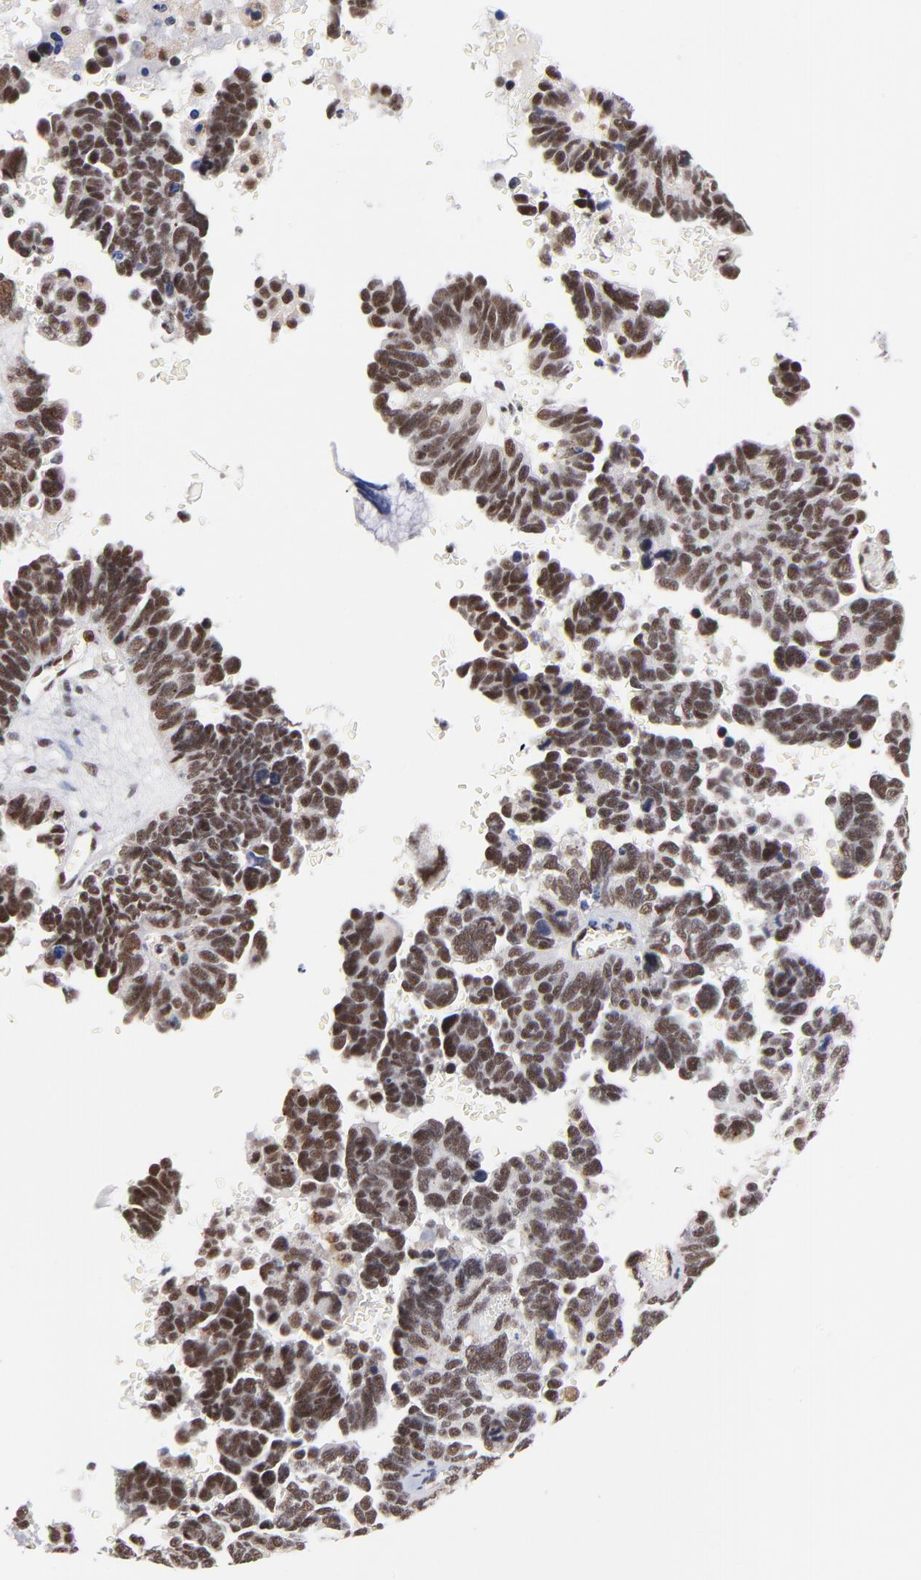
{"staining": {"intensity": "moderate", "quantity": ">75%", "location": "nuclear"}, "tissue": "ovarian cancer", "cell_type": "Tumor cells", "image_type": "cancer", "snomed": [{"axis": "morphology", "description": "Cystadenocarcinoma, serous, NOS"}, {"axis": "topography", "description": "Ovary"}], "caption": "Immunohistochemical staining of ovarian cancer exhibits medium levels of moderate nuclear protein positivity in about >75% of tumor cells. Immunohistochemistry stains the protein of interest in brown and the nuclei are stained blue.", "gene": "GABPA", "patient": {"sex": "female", "age": 69}}